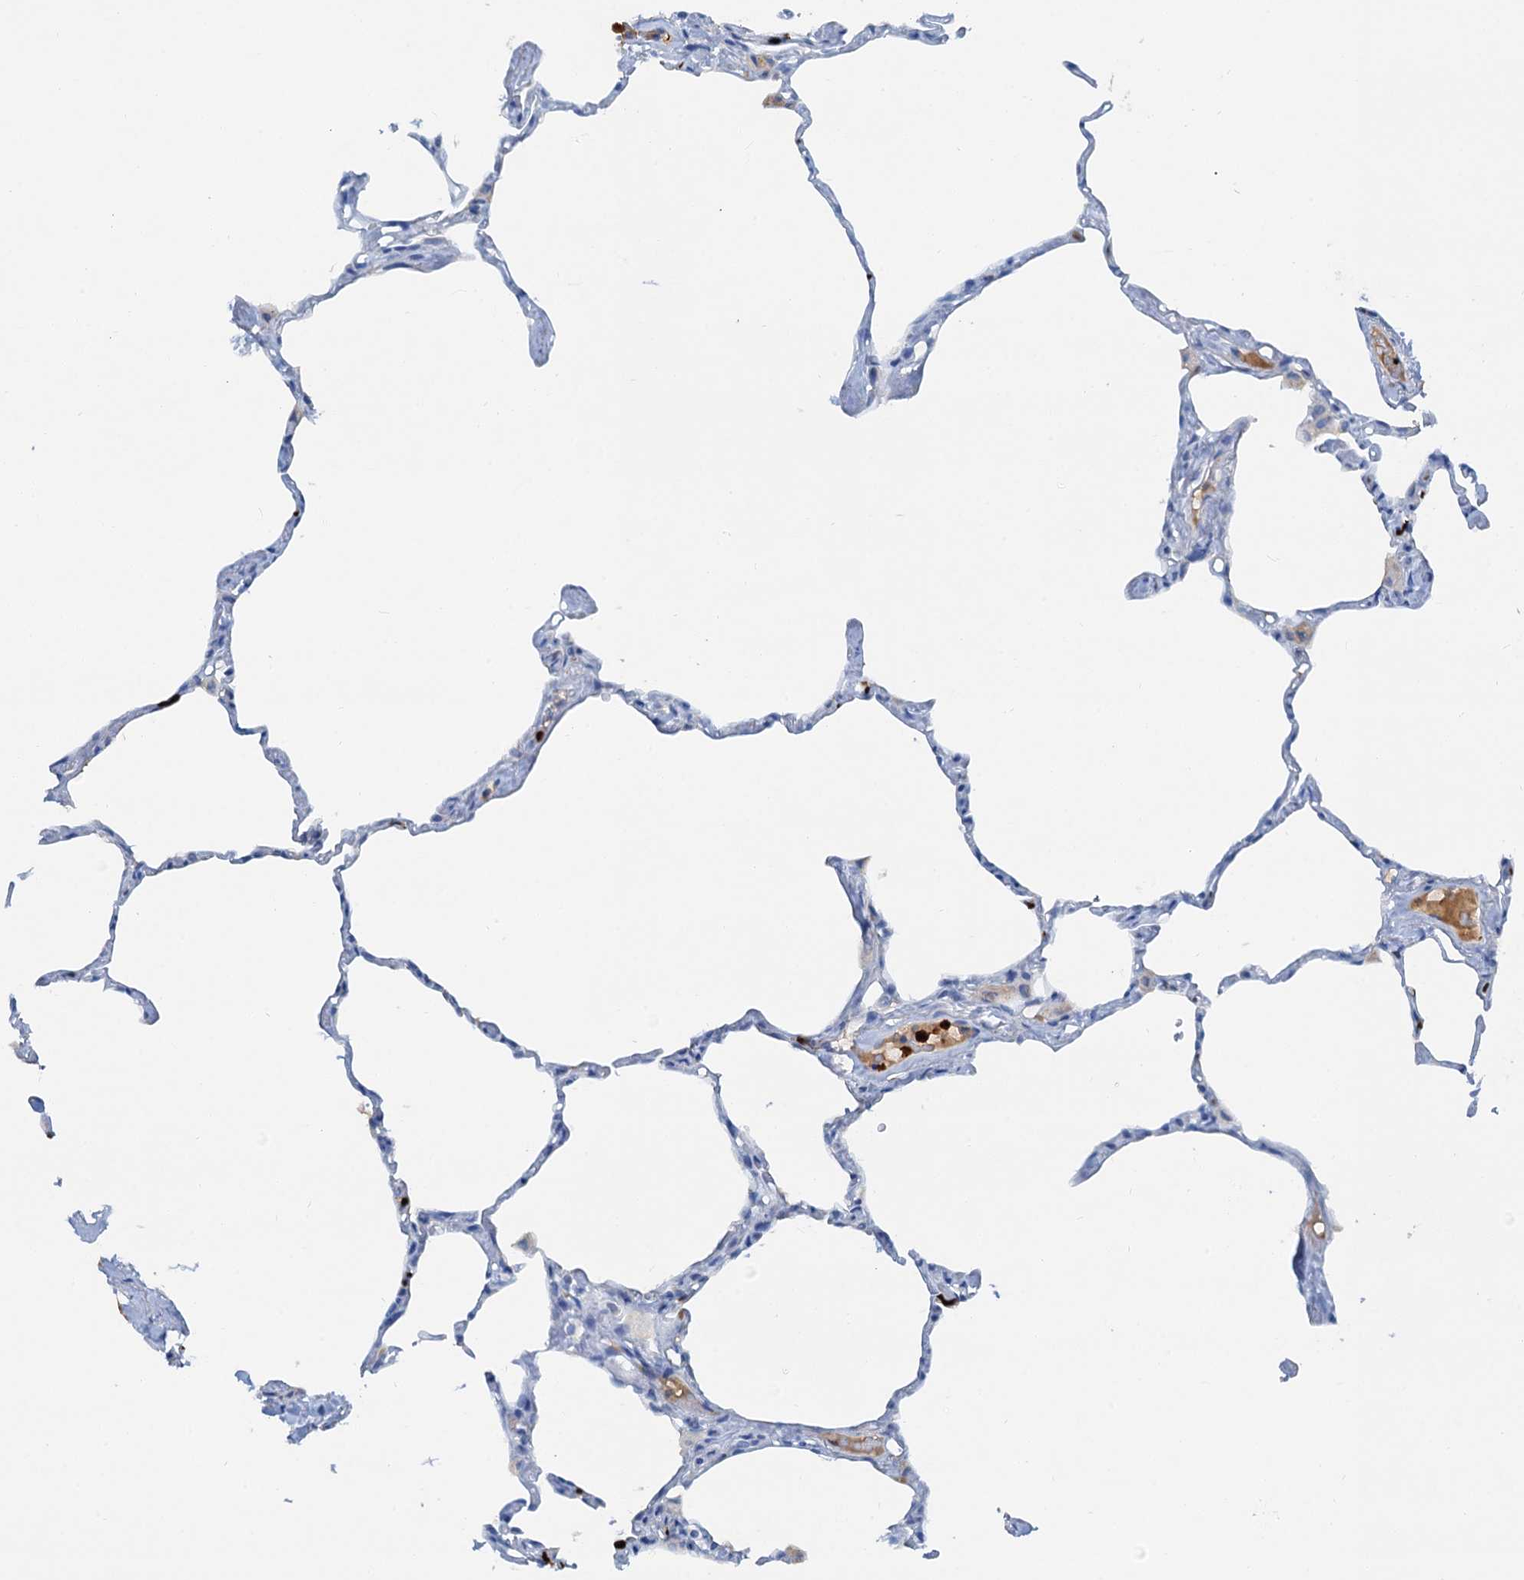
{"staining": {"intensity": "negative", "quantity": "none", "location": "none"}, "tissue": "lung", "cell_type": "Alveolar cells", "image_type": "normal", "snomed": [{"axis": "morphology", "description": "Normal tissue, NOS"}, {"axis": "topography", "description": "Lung"}], "caption": "Immunohistochemistry histopathology image of unremarkable human lung stained for a protein (brown), which reveals no staining in alveolar cells.", "gene": "OTOA", "patient": {"sex": "male", "age": 65}}